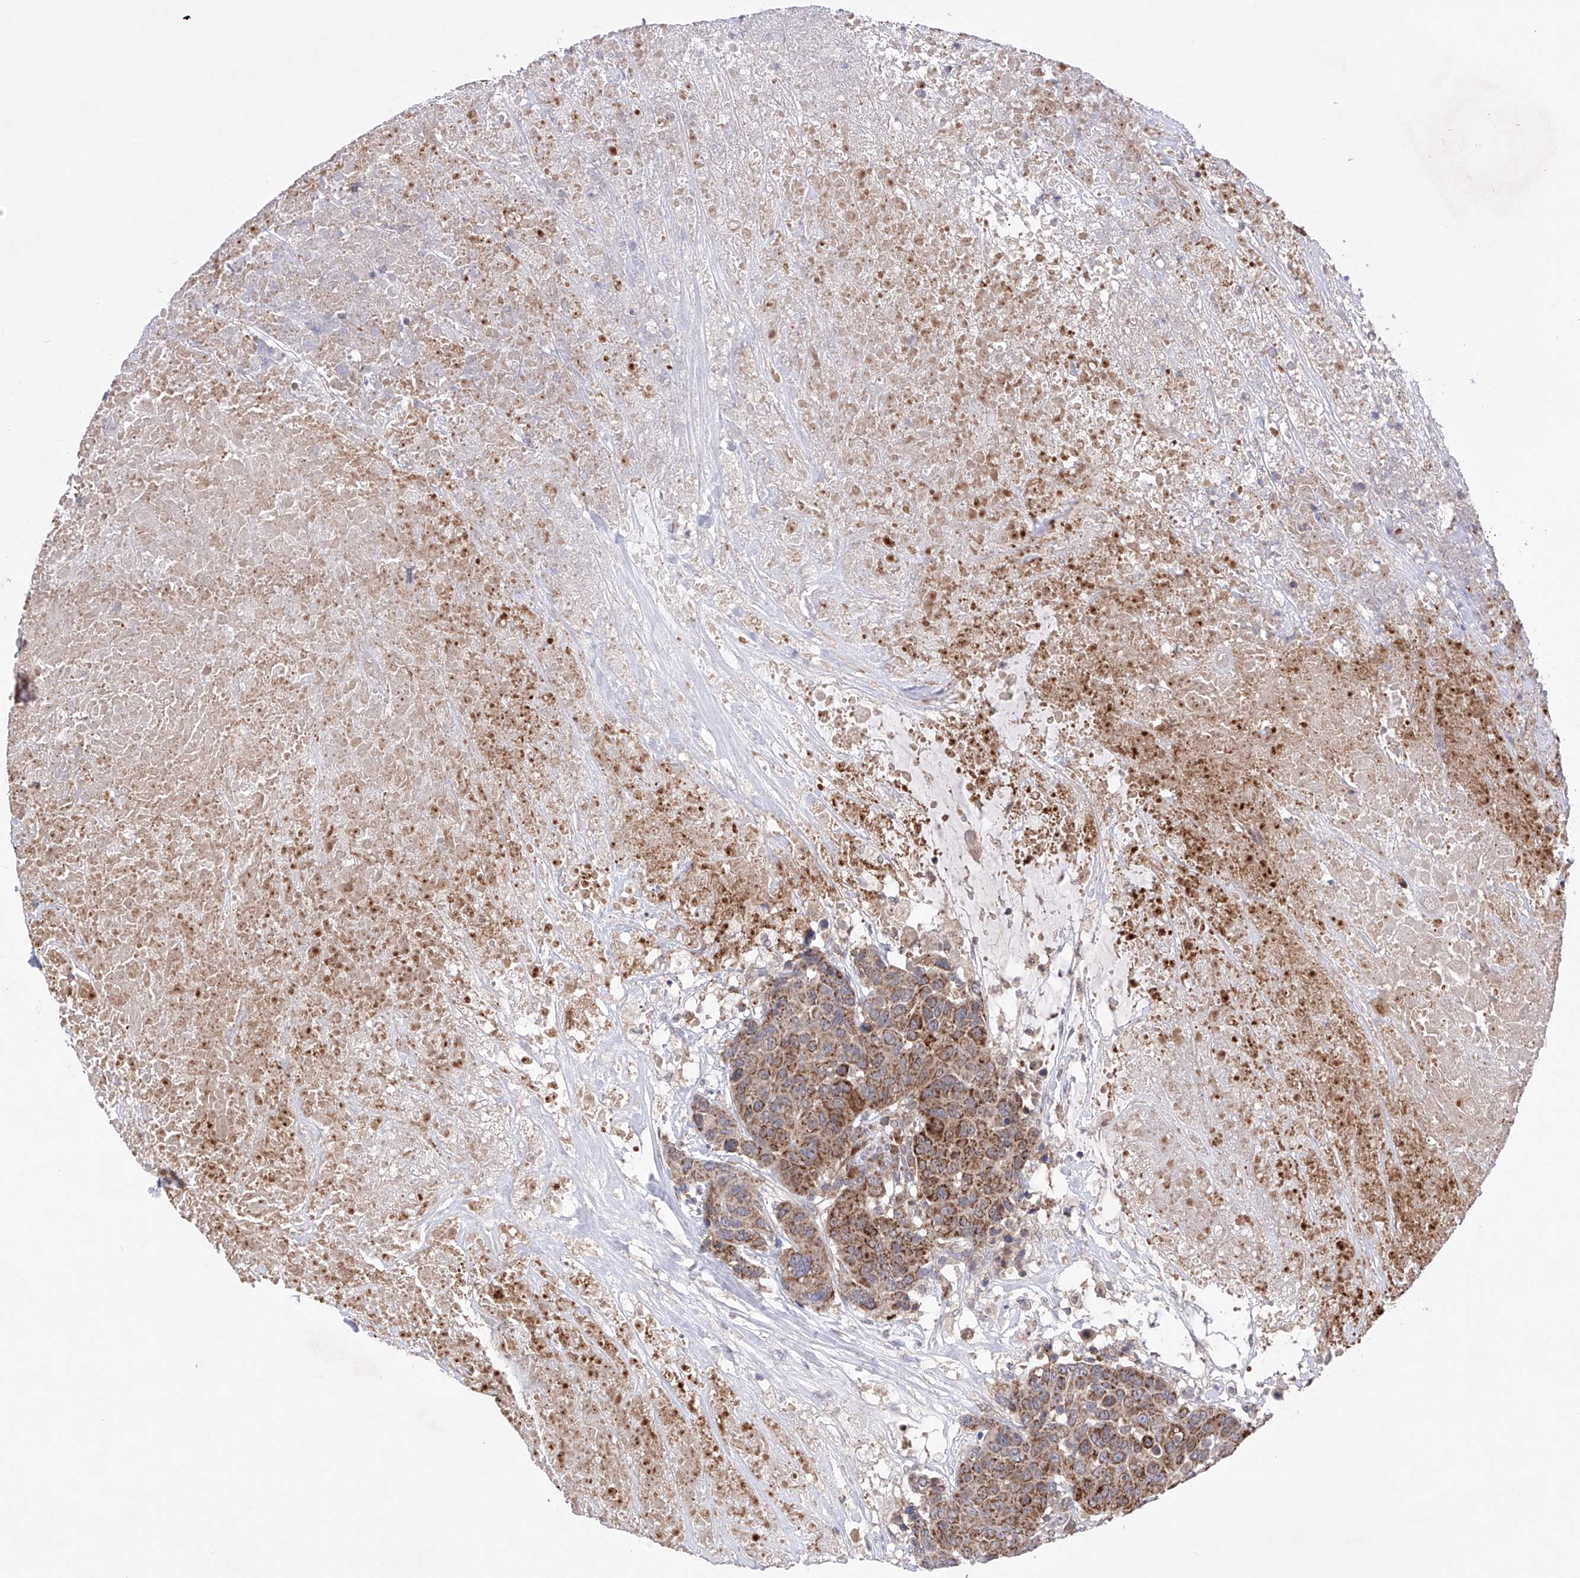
{"staining": {"intensity": "moderate", "quantity": ">75%", "location": "cytoplasmic/membranous"}, "tissue": "breast cancer", "cell_type": "Tumor cells", "image_type": "cancer", "snomed": [{"axis": "morphology", "description": "Duct carcinoma"}, {"axis": "topography", "description": "Breast"}], "caption": "Breast cancer (intraductal carcinoma) stained with a protein marker reveals moderate staining in tumor cells.", "gene": "SDHAF4", "patient": {"sex": "female", "age": 37}}